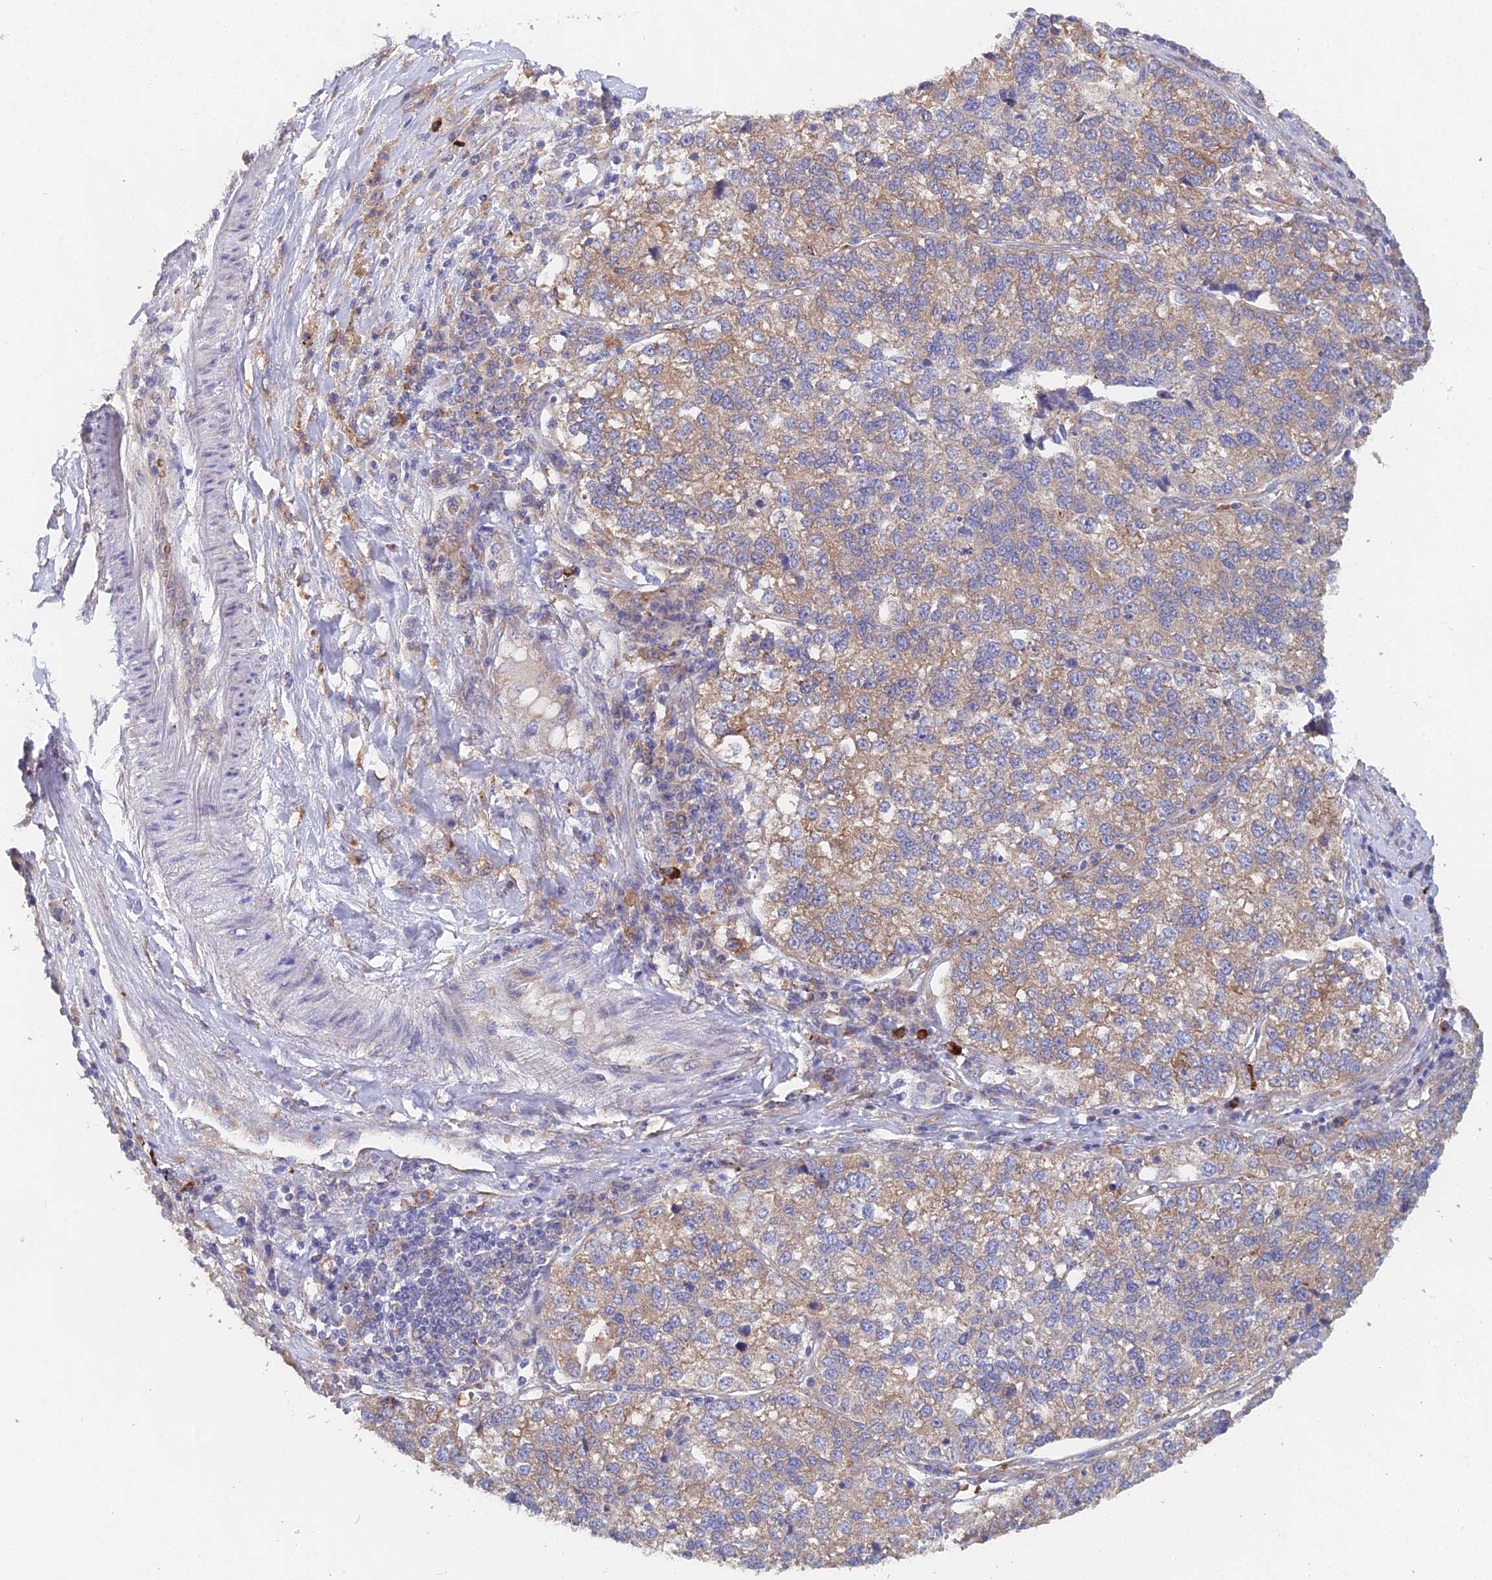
{"staining": {"intensity": "weak", "quantity": ">75%", "location": "cytoplasmic/membranous"}, "tissue": "lung cancer", "cell_type": "Tumor cells", "image_type": "cancer", "snomed": [{"axis": "morphology", "description": "Adenocarcinoma, NOS"}, {"axis": "topography", "description": "Lung"}], "caption": "Immunohistochemical staining of lung cancer (adenocarcinoma) exhibits low levels of weak cytoplasmic/membranous protein expression in about >75% of tumor cells.", "gene": "ELOF1", "patient": {"sex": "male", "age": 49}}